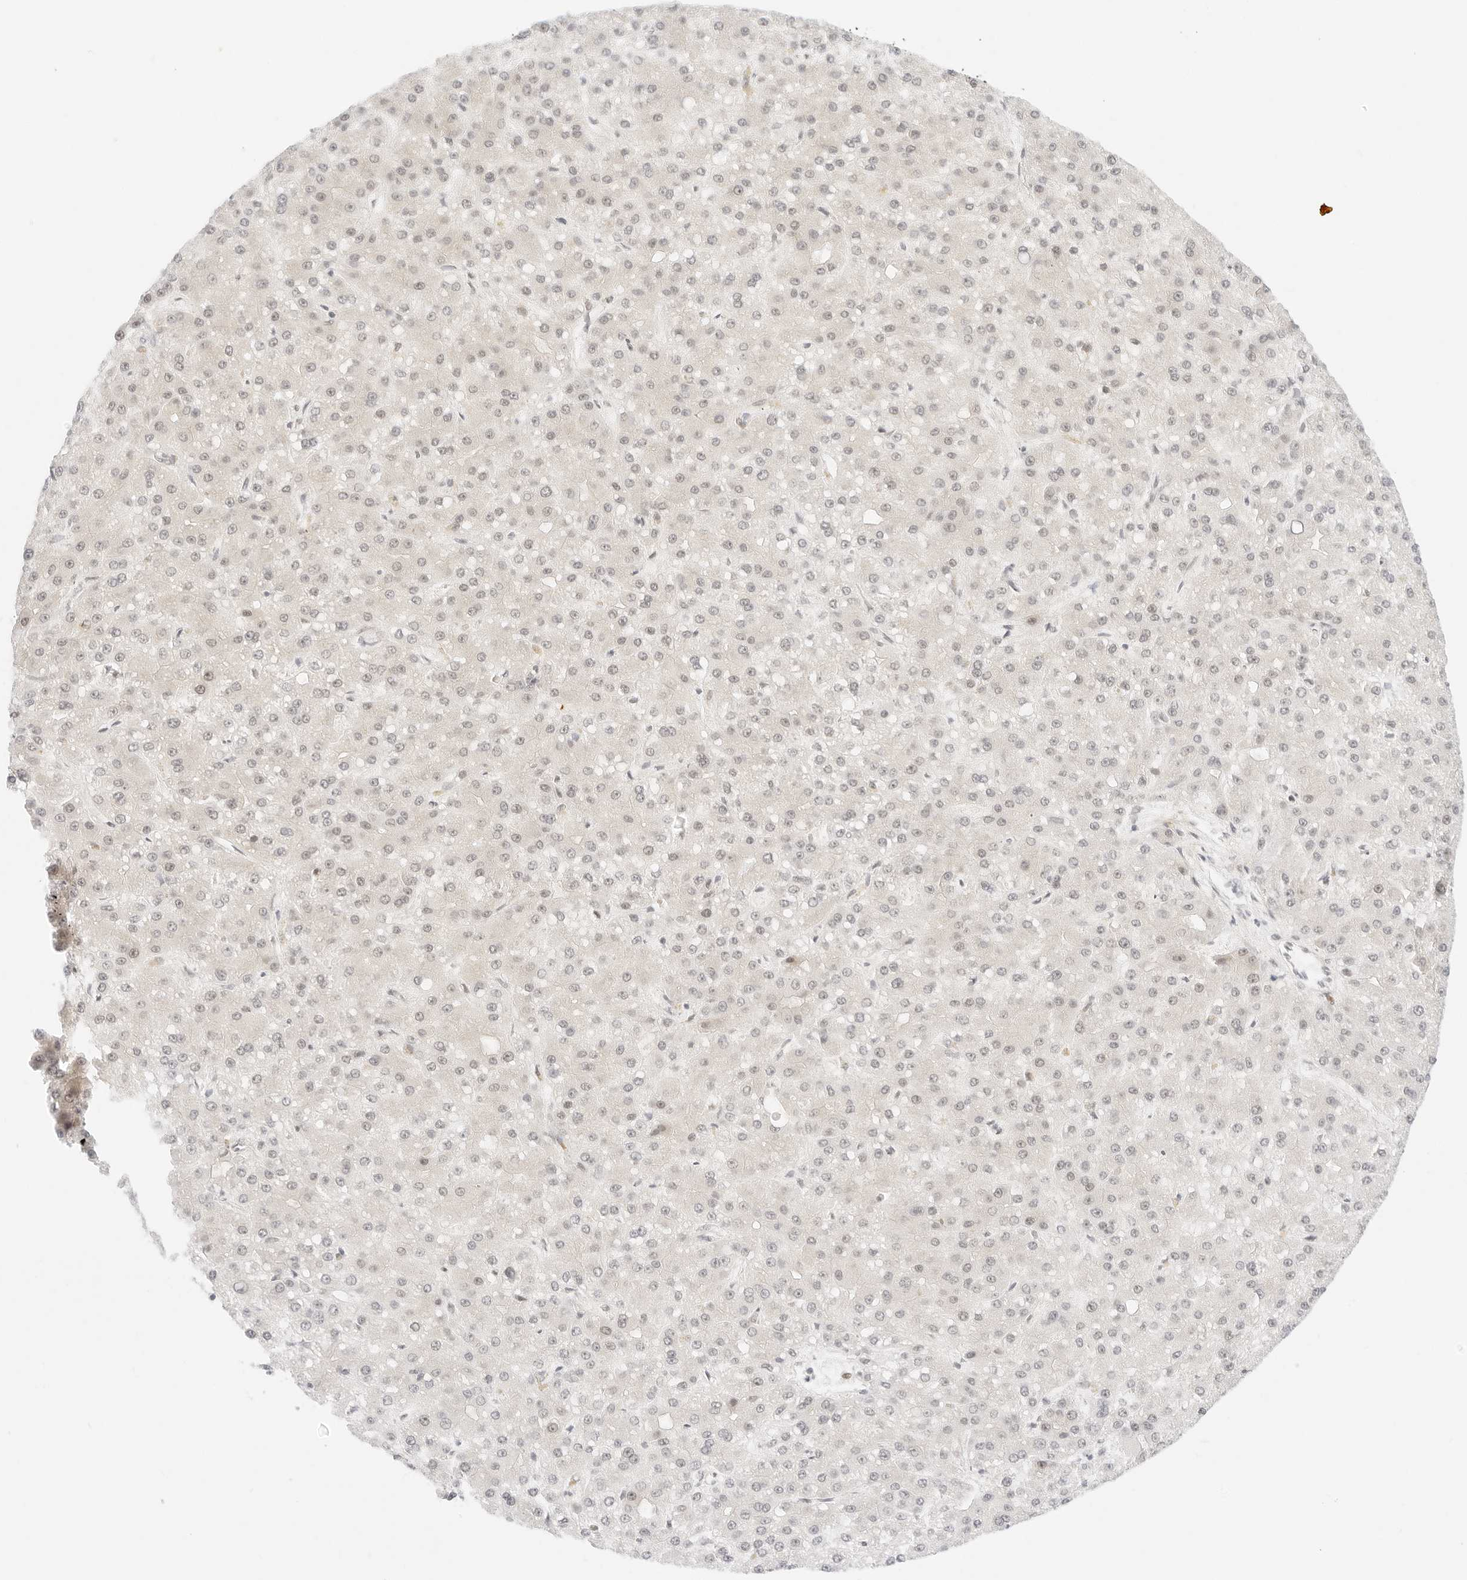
{"staining": {"intensity": "negative", "quantity": "none", "location": "none"}, "tissue": "liver cancer", "cell_type": "Tumor cells", "image_type": "cancer", "snomed": [{"axis": "morphology", "description": "Carcinoma, Hepatocellular, NOS"}, {"axis": "topography", "description": "Liver"}], "caption": "High power microscopy histopathology image of an IHC image of liver cancer (hepatocellular carcinoma), revealing no significant expression in tumor cells.", "gene": "POLR3C", "patient": {"sex": "male", "age": 67}}